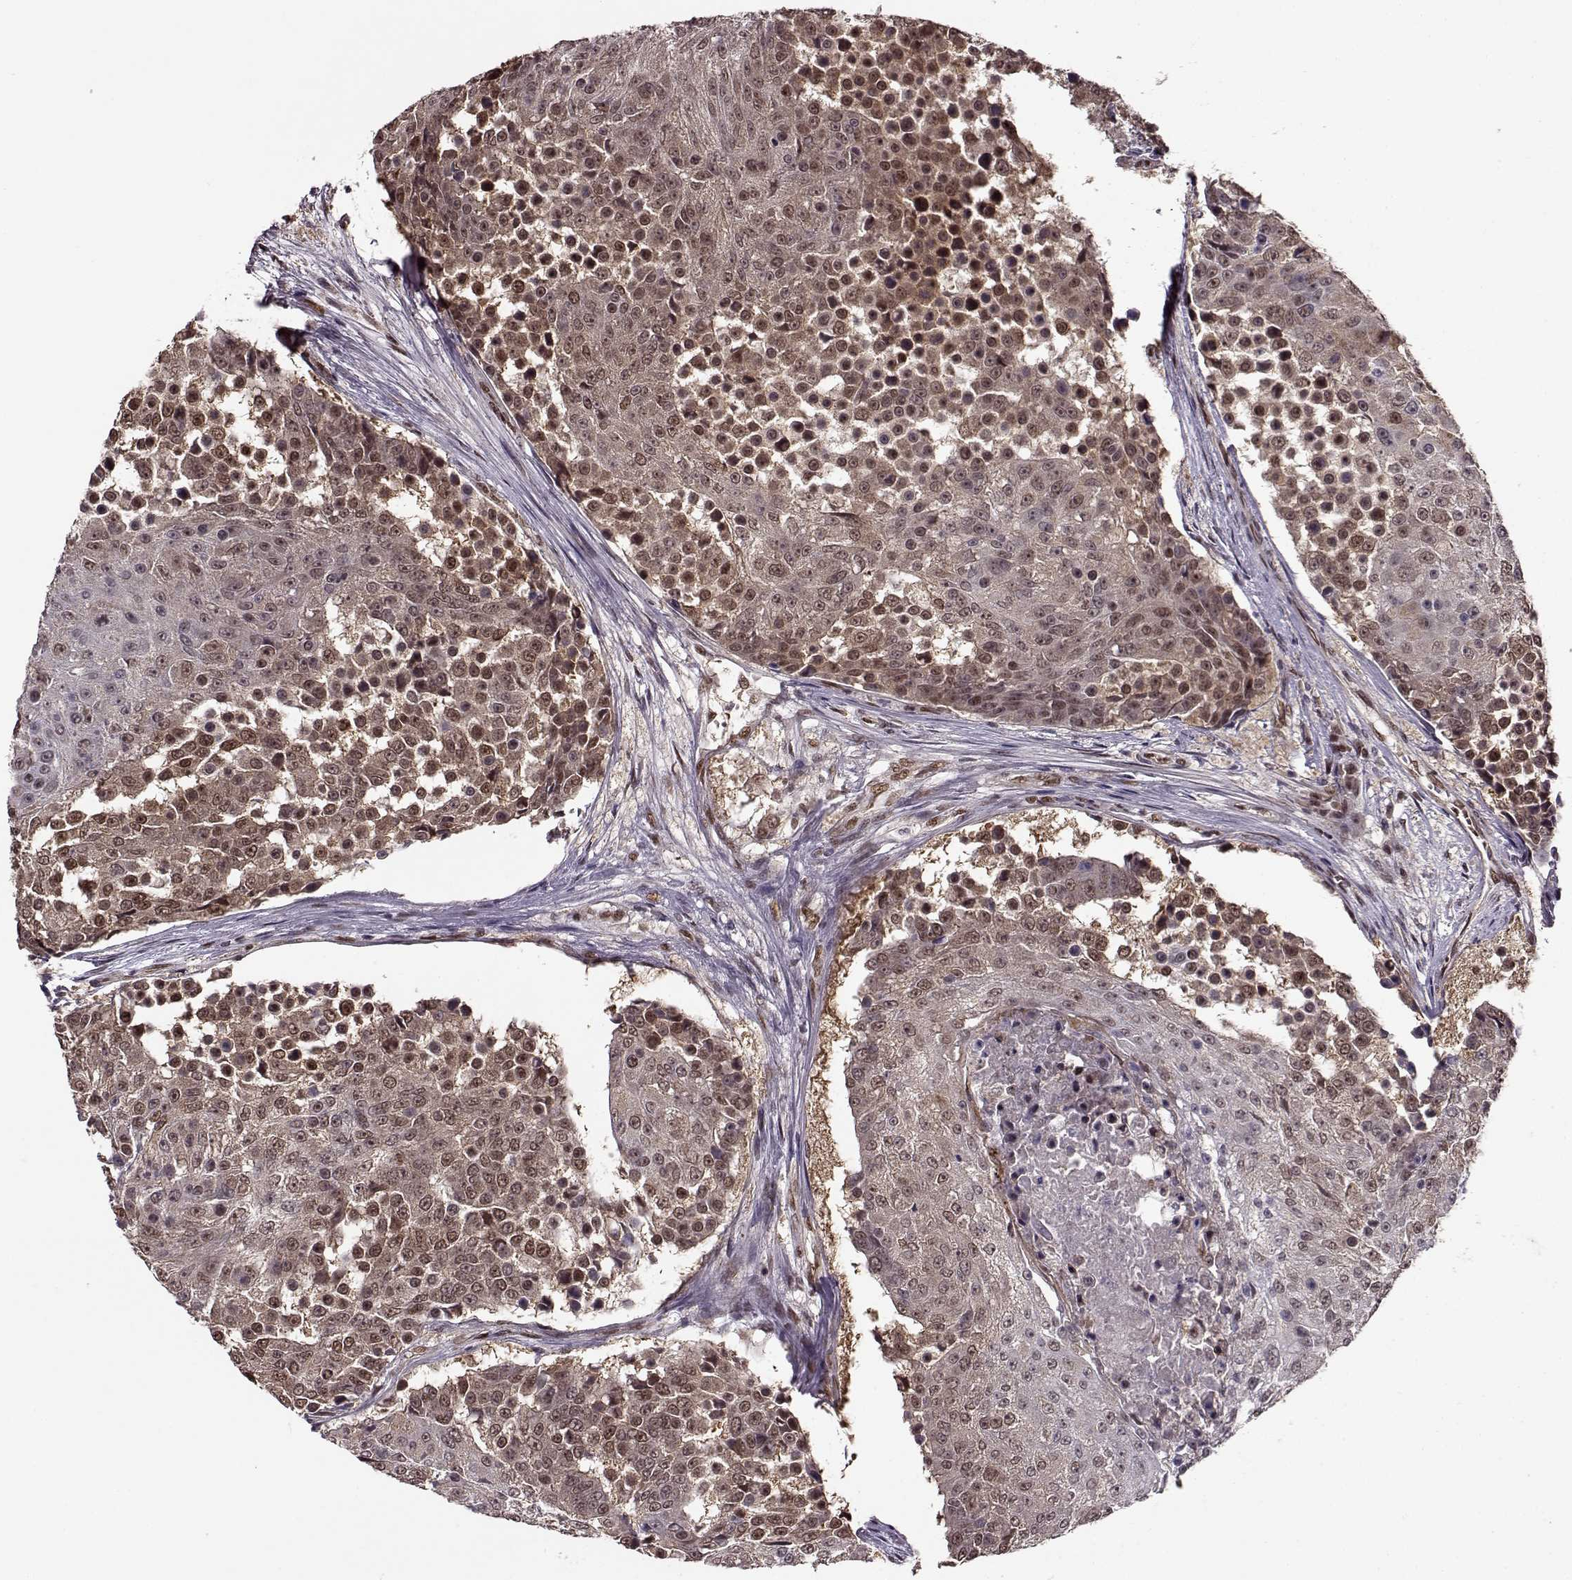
{"staining": {"intensity": "moderate", "quantity": "25%-75%", "location": "nuclear"}, "tissue": "urothelial cancer", "cell_type": "Tumor cells", "image_type": "cancer", "snomed": [{"axis": "morphology", "description": "Urothelial carcinoma, High grade"}, {"axis": "topography", "description": "Urinary bladder"}], "caption": "A brown stain labels moderate nuclear positivity of a protein in high-grade urothelial carcinoma tumor cells.", "gene": "FTO", "patient": {"sex": "female", "age": 63}}